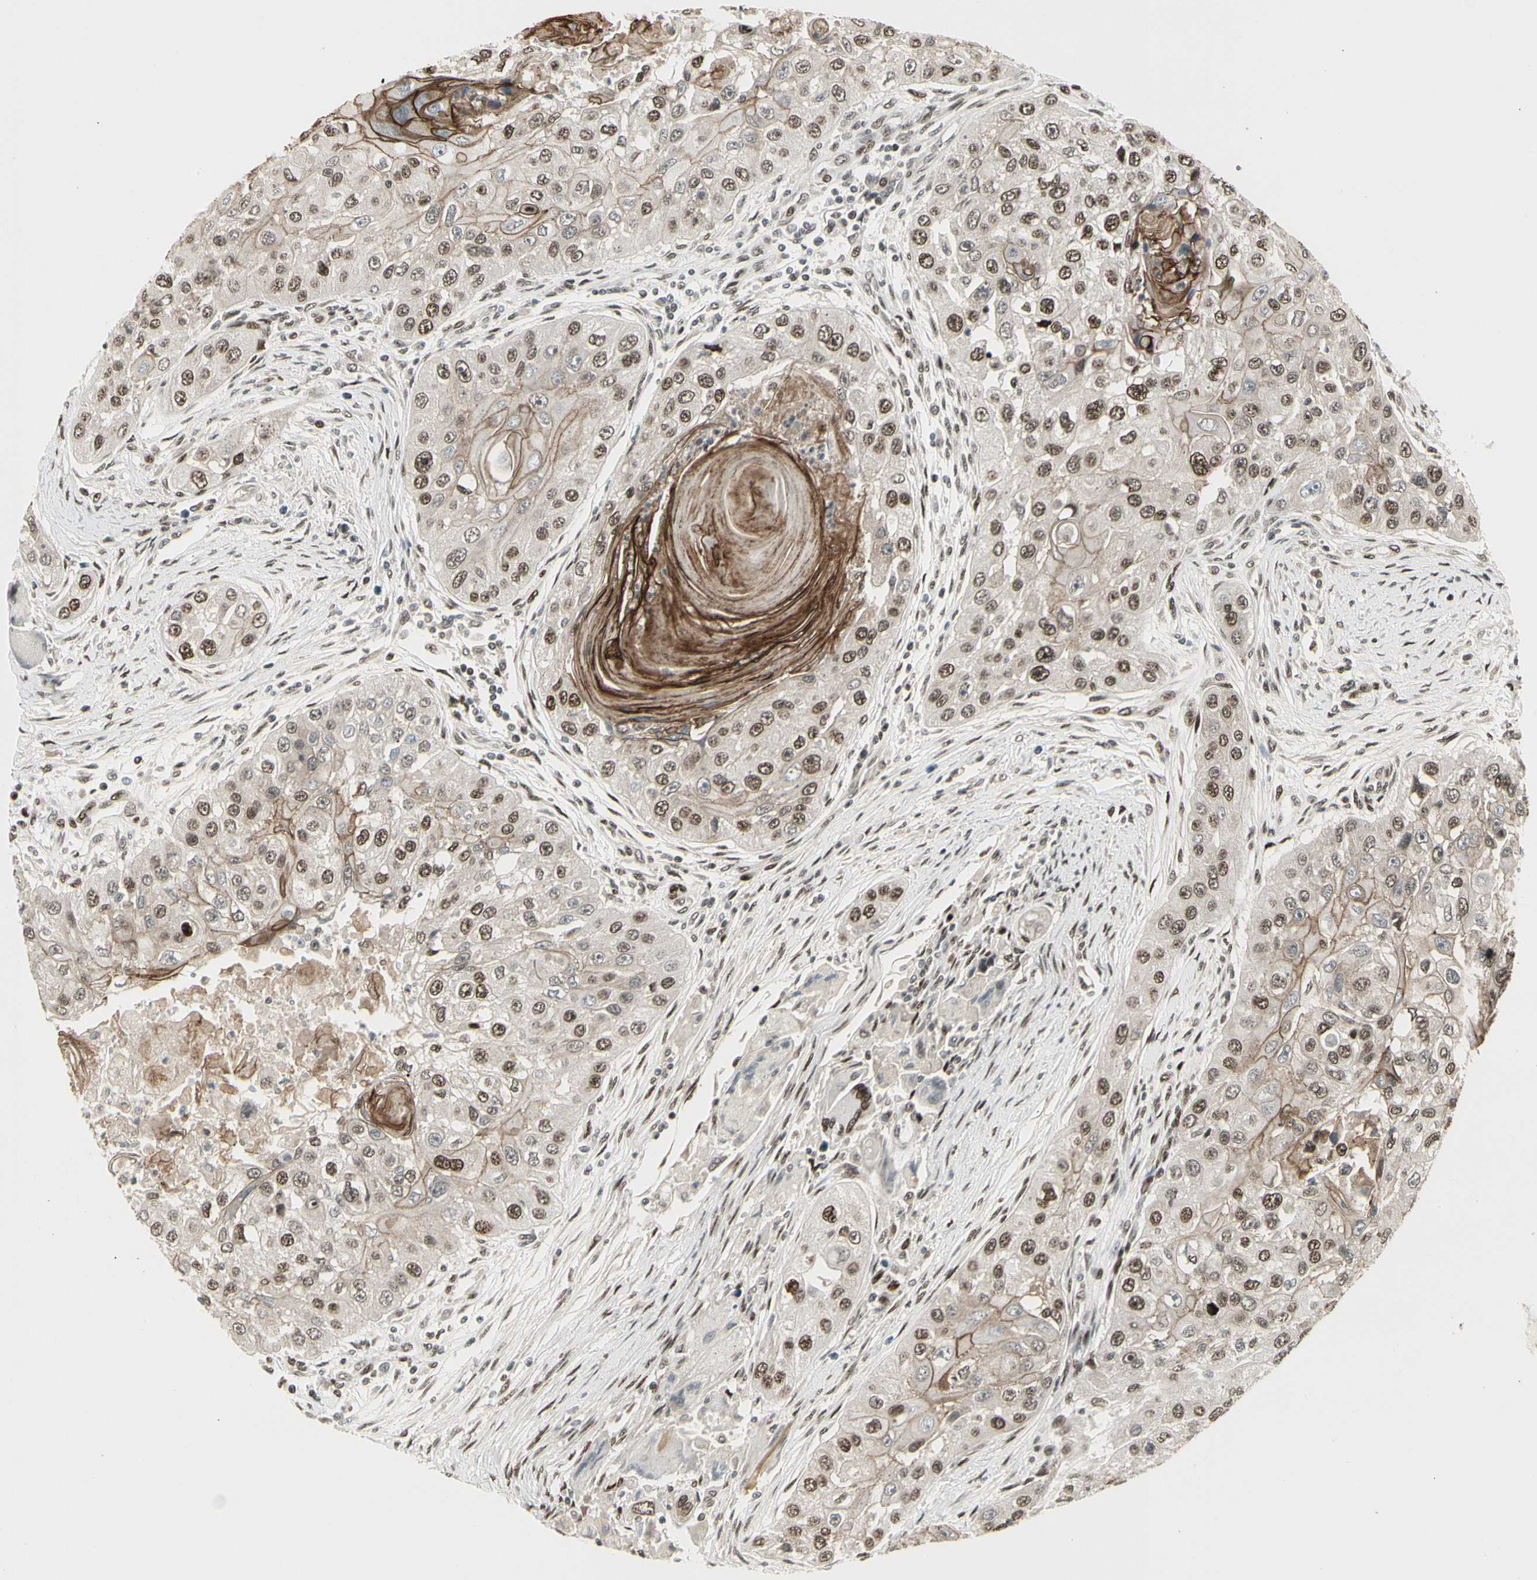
{"staining": {"intensity": "moderate", "quantity": ">75%", "location": "cytoplasmic/membranous,nuclear"}, "tissue": "head and neck cancer", "cell_type": "Tumor cells", "image_type": "cancer", "snomed": [{"axis": "morphology", "description": "Normal tissue, NOS"}, {"axis": "morphology", "description": "Squamous cell carcinoma, NOS"}, {"axis": "topography", "description": "Skeletal muscle"}, {"axis": "topography", "description": "Head-Neck"}], "caption": "There is medium levels of moderate cytoplasmic/membranous and nuclear positivity in tumor cells of head and neck cancer (squamous cell carcinoma), as demonstrated by immunohistochemical staining (brown color).", "gene": "FOXJ2", "patient": {"sex": "male", "age": 51}}